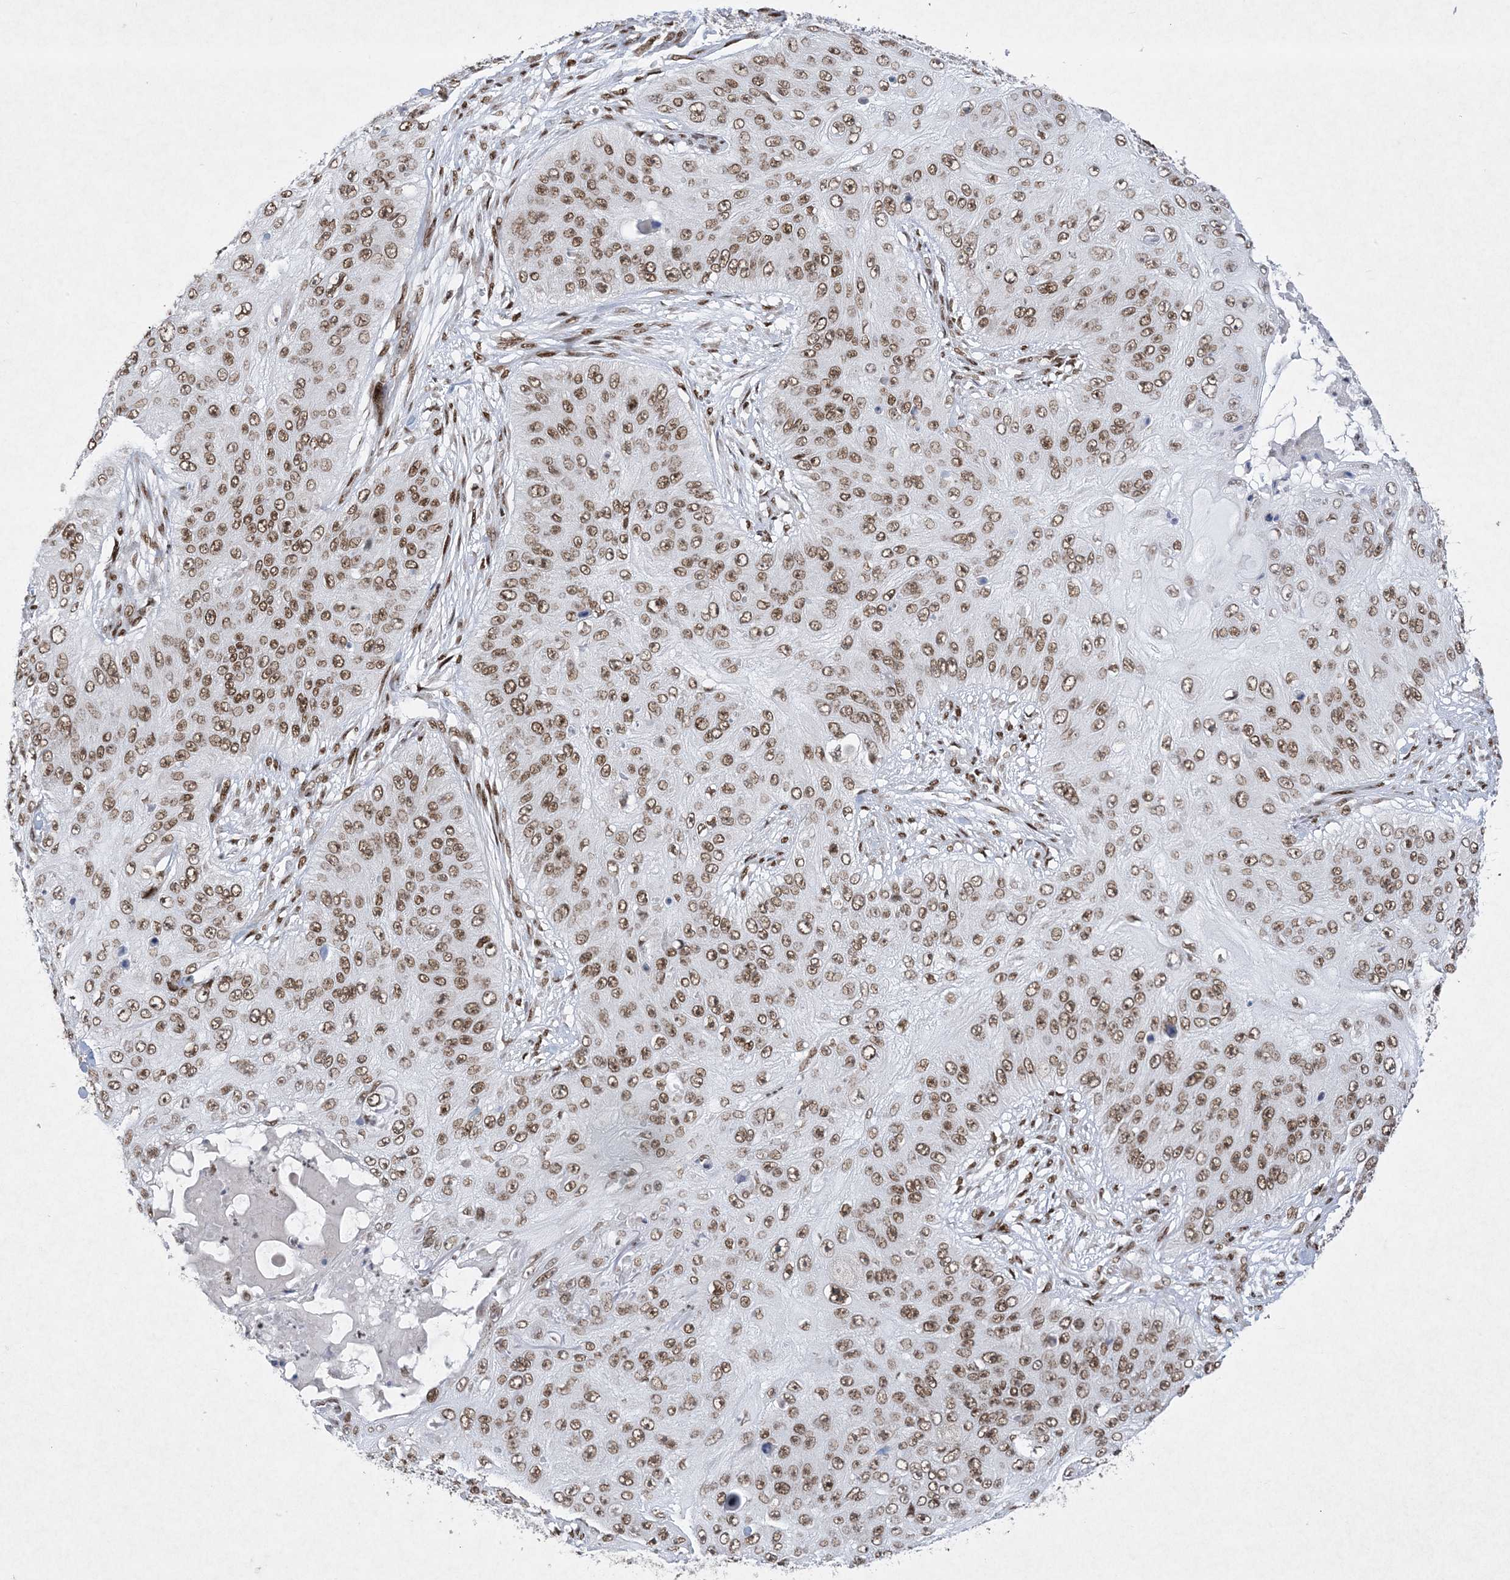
{"staining": {"intensity": "moderate", "quantity": ">75%", "location": "nuclear"}, "tissue": "skin cancer", "cell_type": "Tumor cells", "image_type": "cancer", "snomed": [{"axis": "morphology", "description": "Squamous cell carcinoma, NOS"}, {"axis": "topography", "description": "Skin"}], "caption": "Tumor cells demonstrate medium levels of moderate nuclear expression in about >75% of cells in squamous cell carcinoma (skin). The staining was performed using DAB, with brown indicating positive protein expression. Nuclei are stained blue with hematoxylin.", "gene": "PKNOX2", "patient": {"sex": "female", "age": 80}}